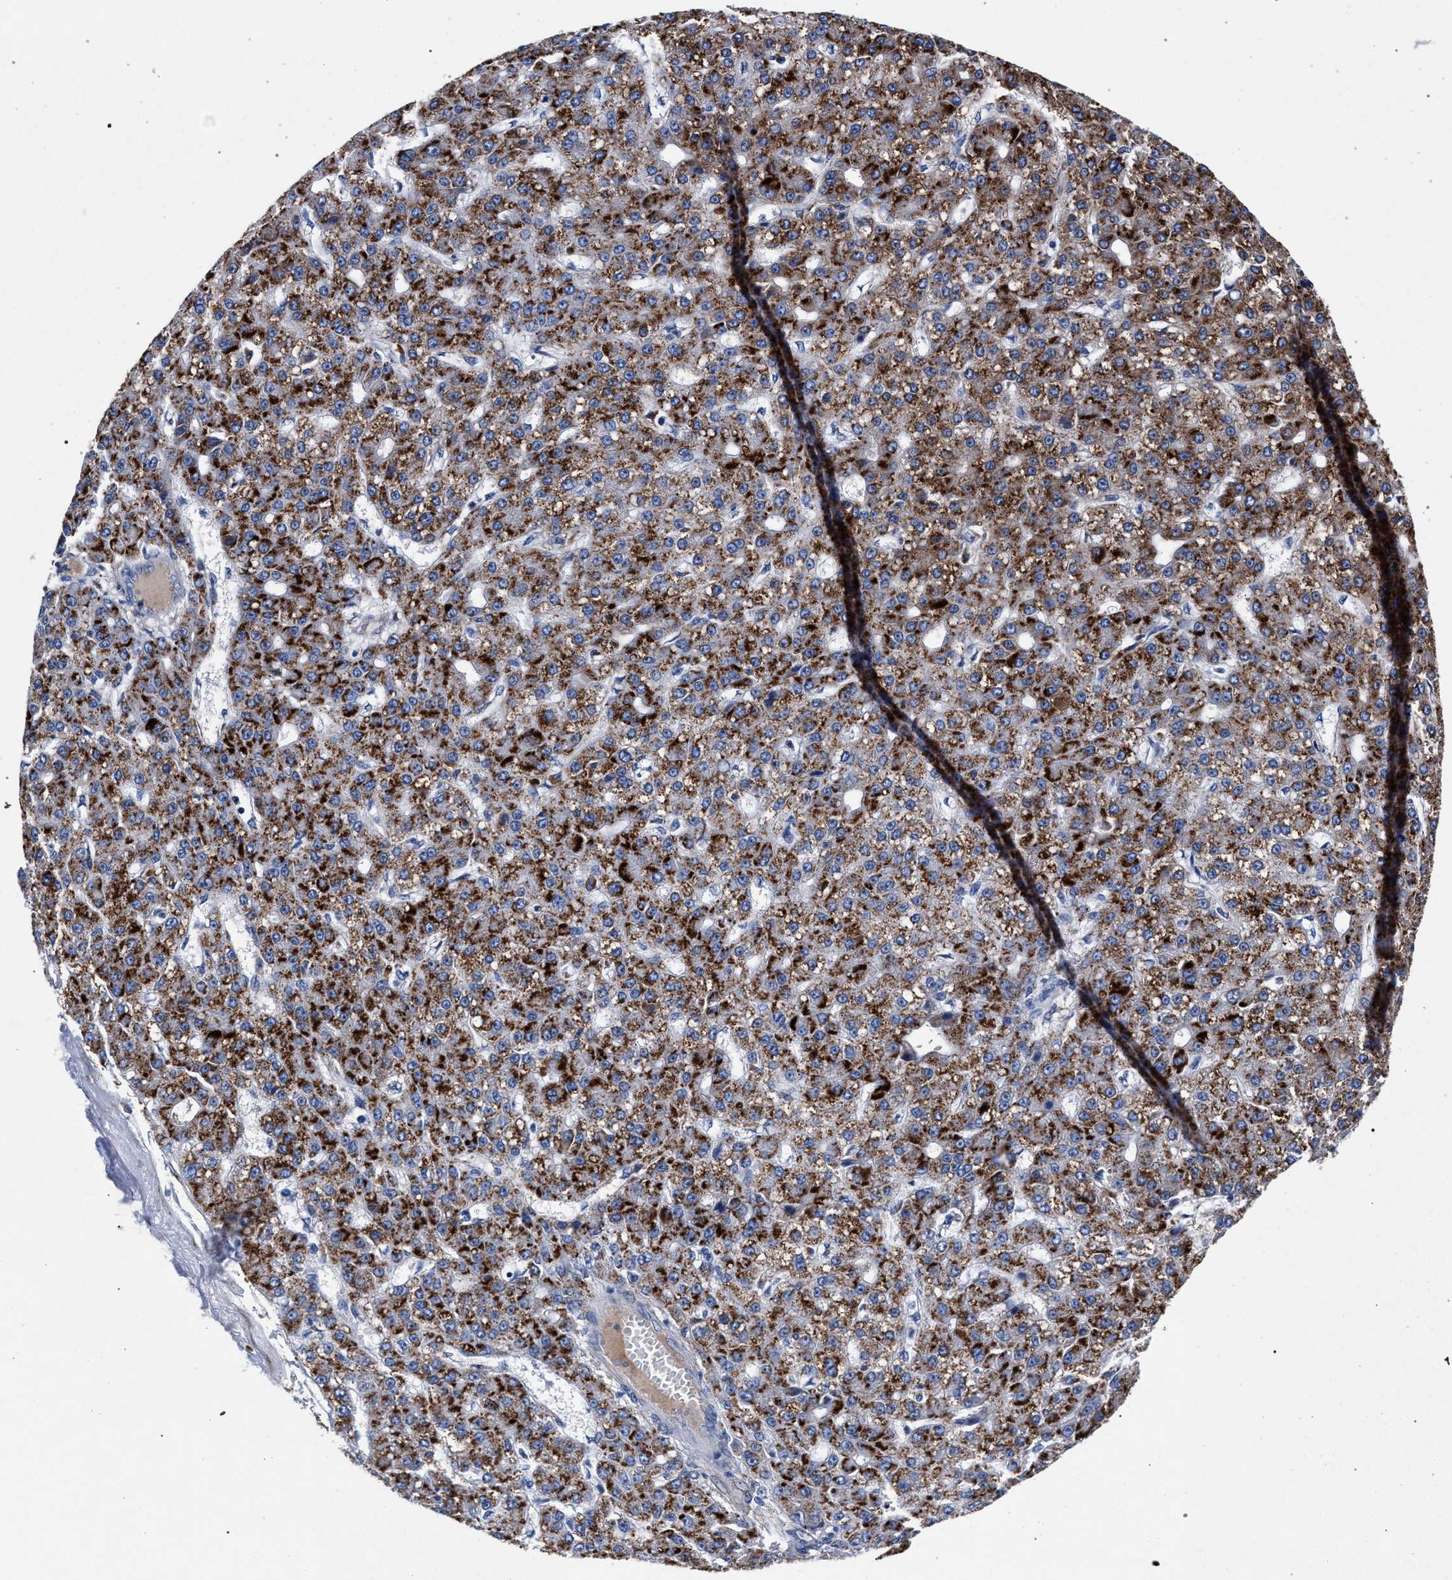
{"staining": {"intensity": "strong", "quantity": ">75%", "location": "cytoplasmic/membranous"}, "tissue": "liver cancer", "cell_type": "Tumor cells", "image_type": "cancer", "snomed": [{"axis": "morphology", "description": "Carcinoma, Hepatocellular, NOS"}, {"axis": "topography", "description": "Liver"}], "caption": "Protein staining exhibits strong cytoplasmic/membranous staining in approximately >75% of tumor cells in liver cancer. Immunohistochemistry (ihc) stains the protein of interest in brown and the nuclei are stained blue.", "gene": "ACOX1", "patient": {"sex": "male", "age": 67}}